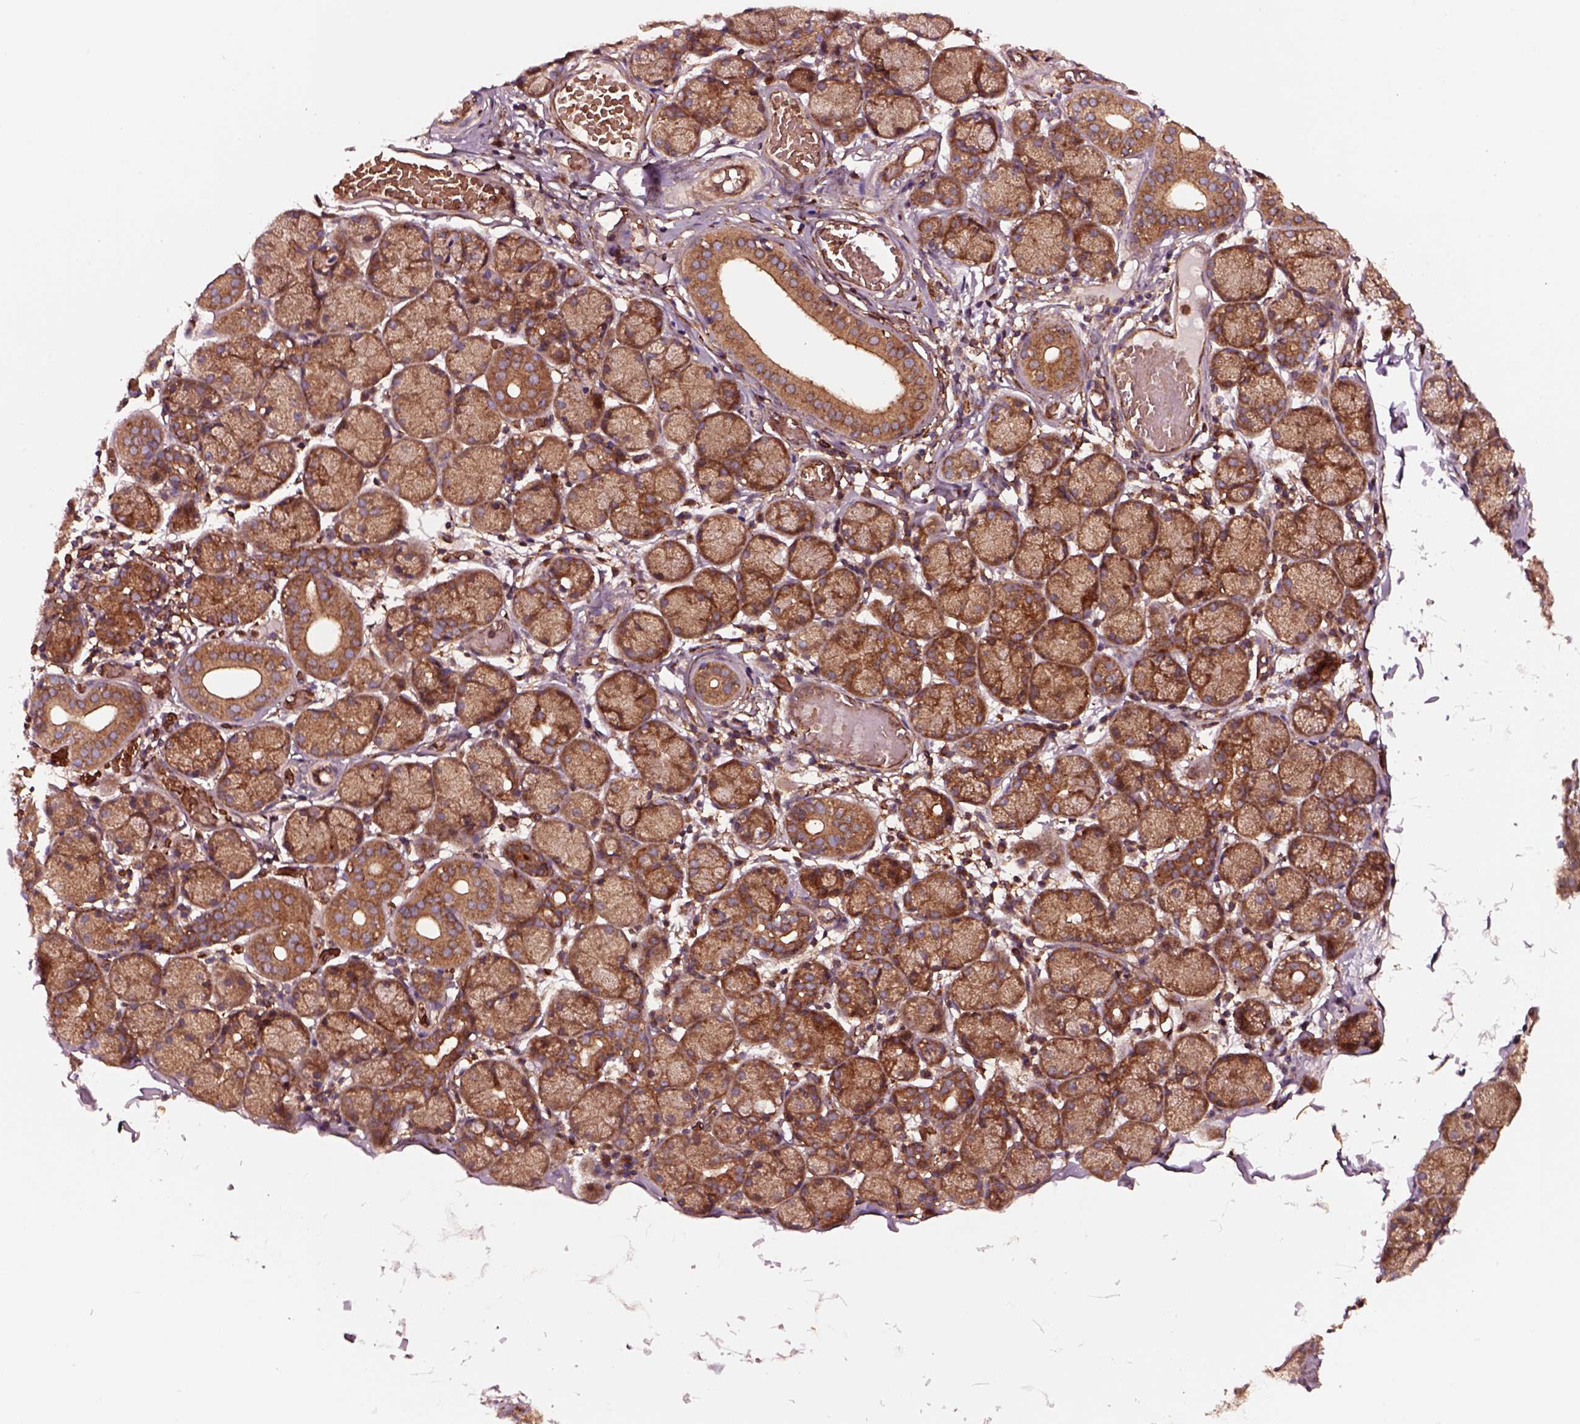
{"staining": {"intensity": "strong", "quantity": "25%-75%", "location": "cytoplasmic/membranous"}, "tissue": "salivary gland", "cell_type": "Glandular cells", "image_type": "normal", "snomed": [{"axis": "morphology", "description": "Normal tissue, NOS"}, {"axis": "topography", "description": "Salivary gland"}], "caption": "Protein analysis of benign salivary gland demonstrates strong cytoplasmic/membranous positivity in about 25%-75% of glandular cells. Nuclei are stained in blue.", "gene": "WASHC2A", "patient": {"sex": "female", "age": 24}}